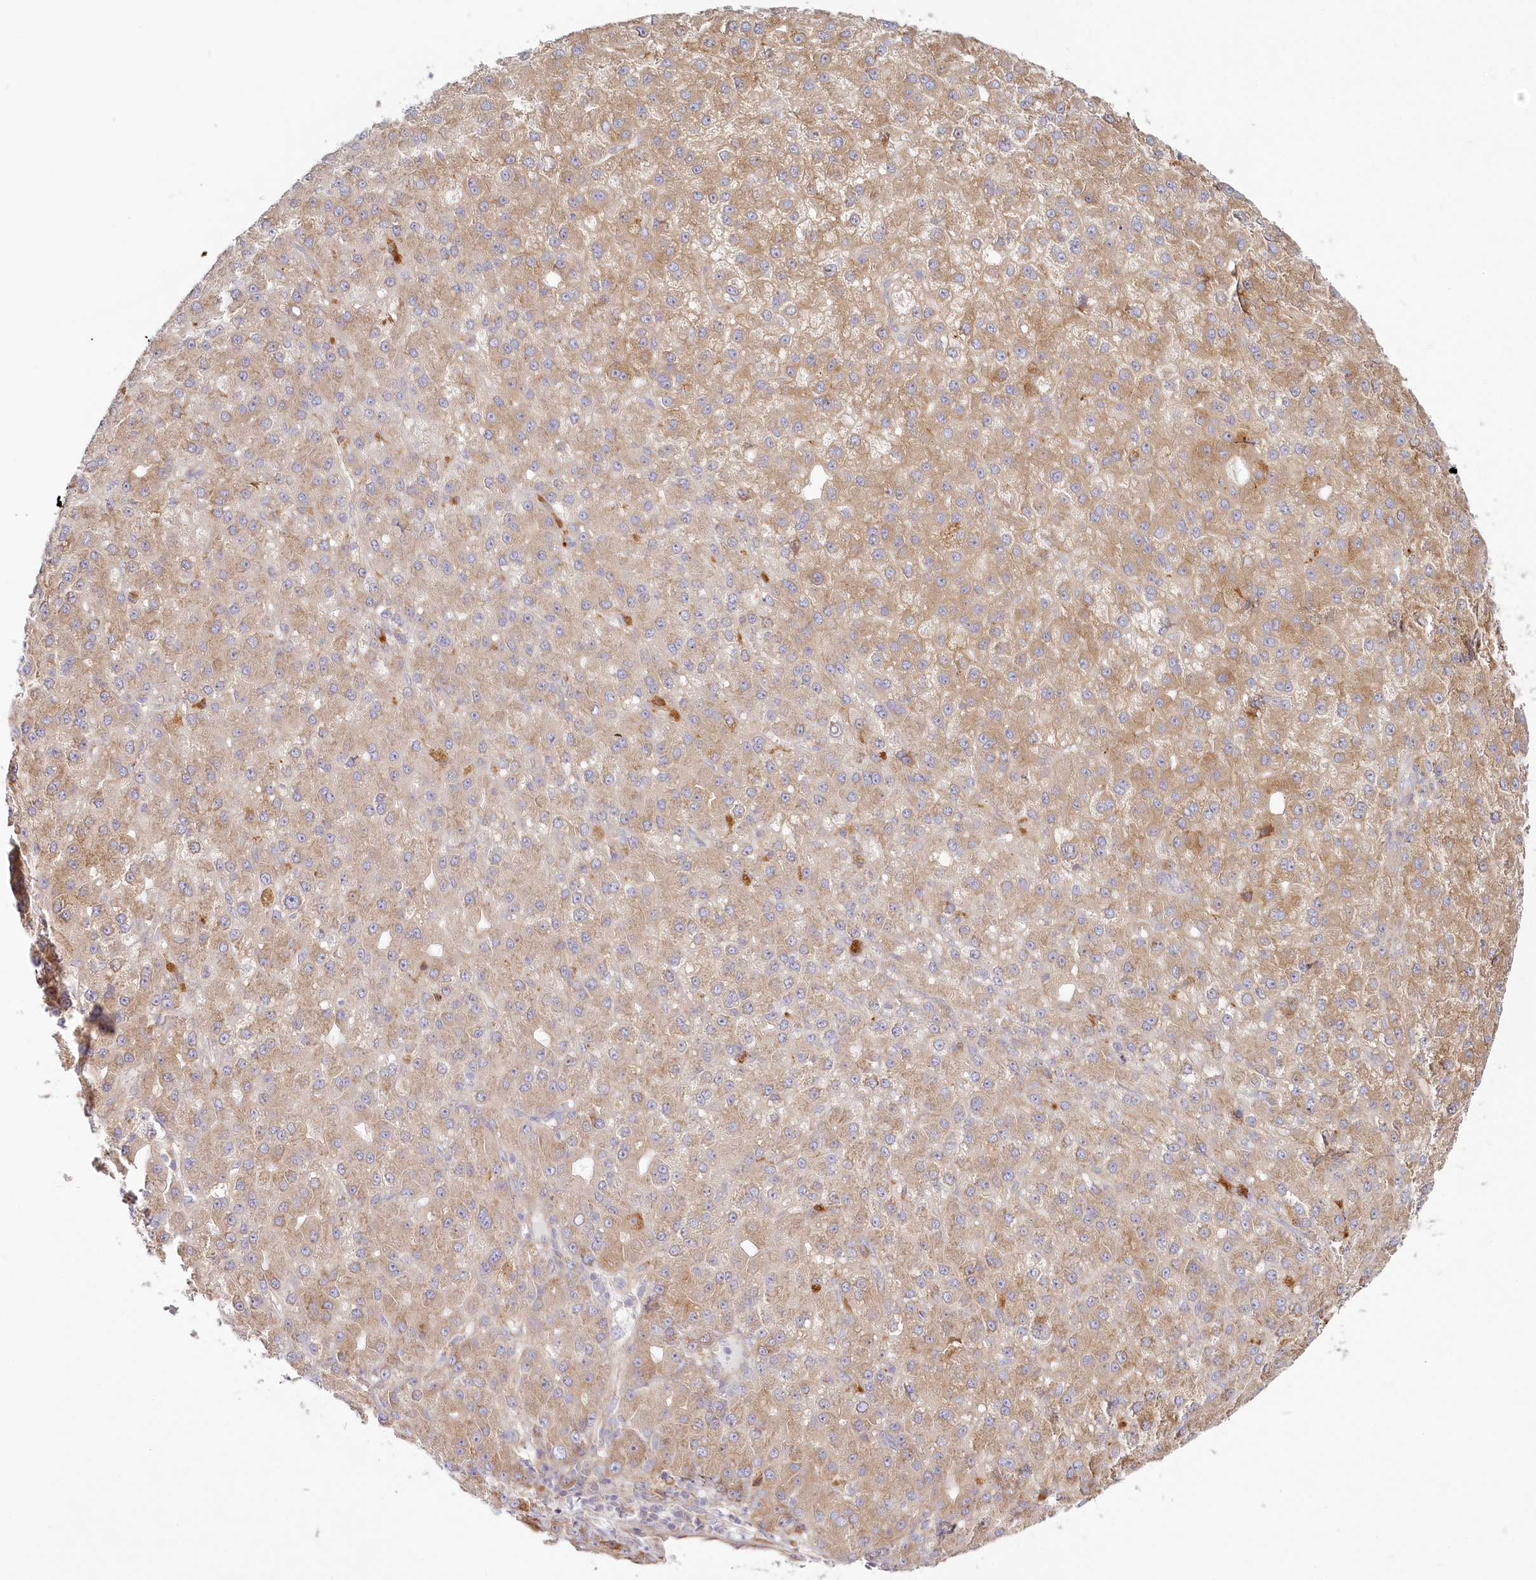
{"staining": {"intensity": "moderate", "quantity": ">75%", "location": "cytoplasmic/membranous"}, "tissue": "liver cancer", "cell_type": "Tumor cells", "image_type": "cancer", "snomed": [{"axis": "morphology", "description": "Carcinoma, Hepatocellular, NOS"}, {"axis": "topography", "description": "Liver"}], "caption": "Moderate cytoplasmic/membranous protein expression is identified in about >75% of tumor cells in liver cancer.", "gene": "HARS2", "patient": {"sex": "male", "age": 67}}